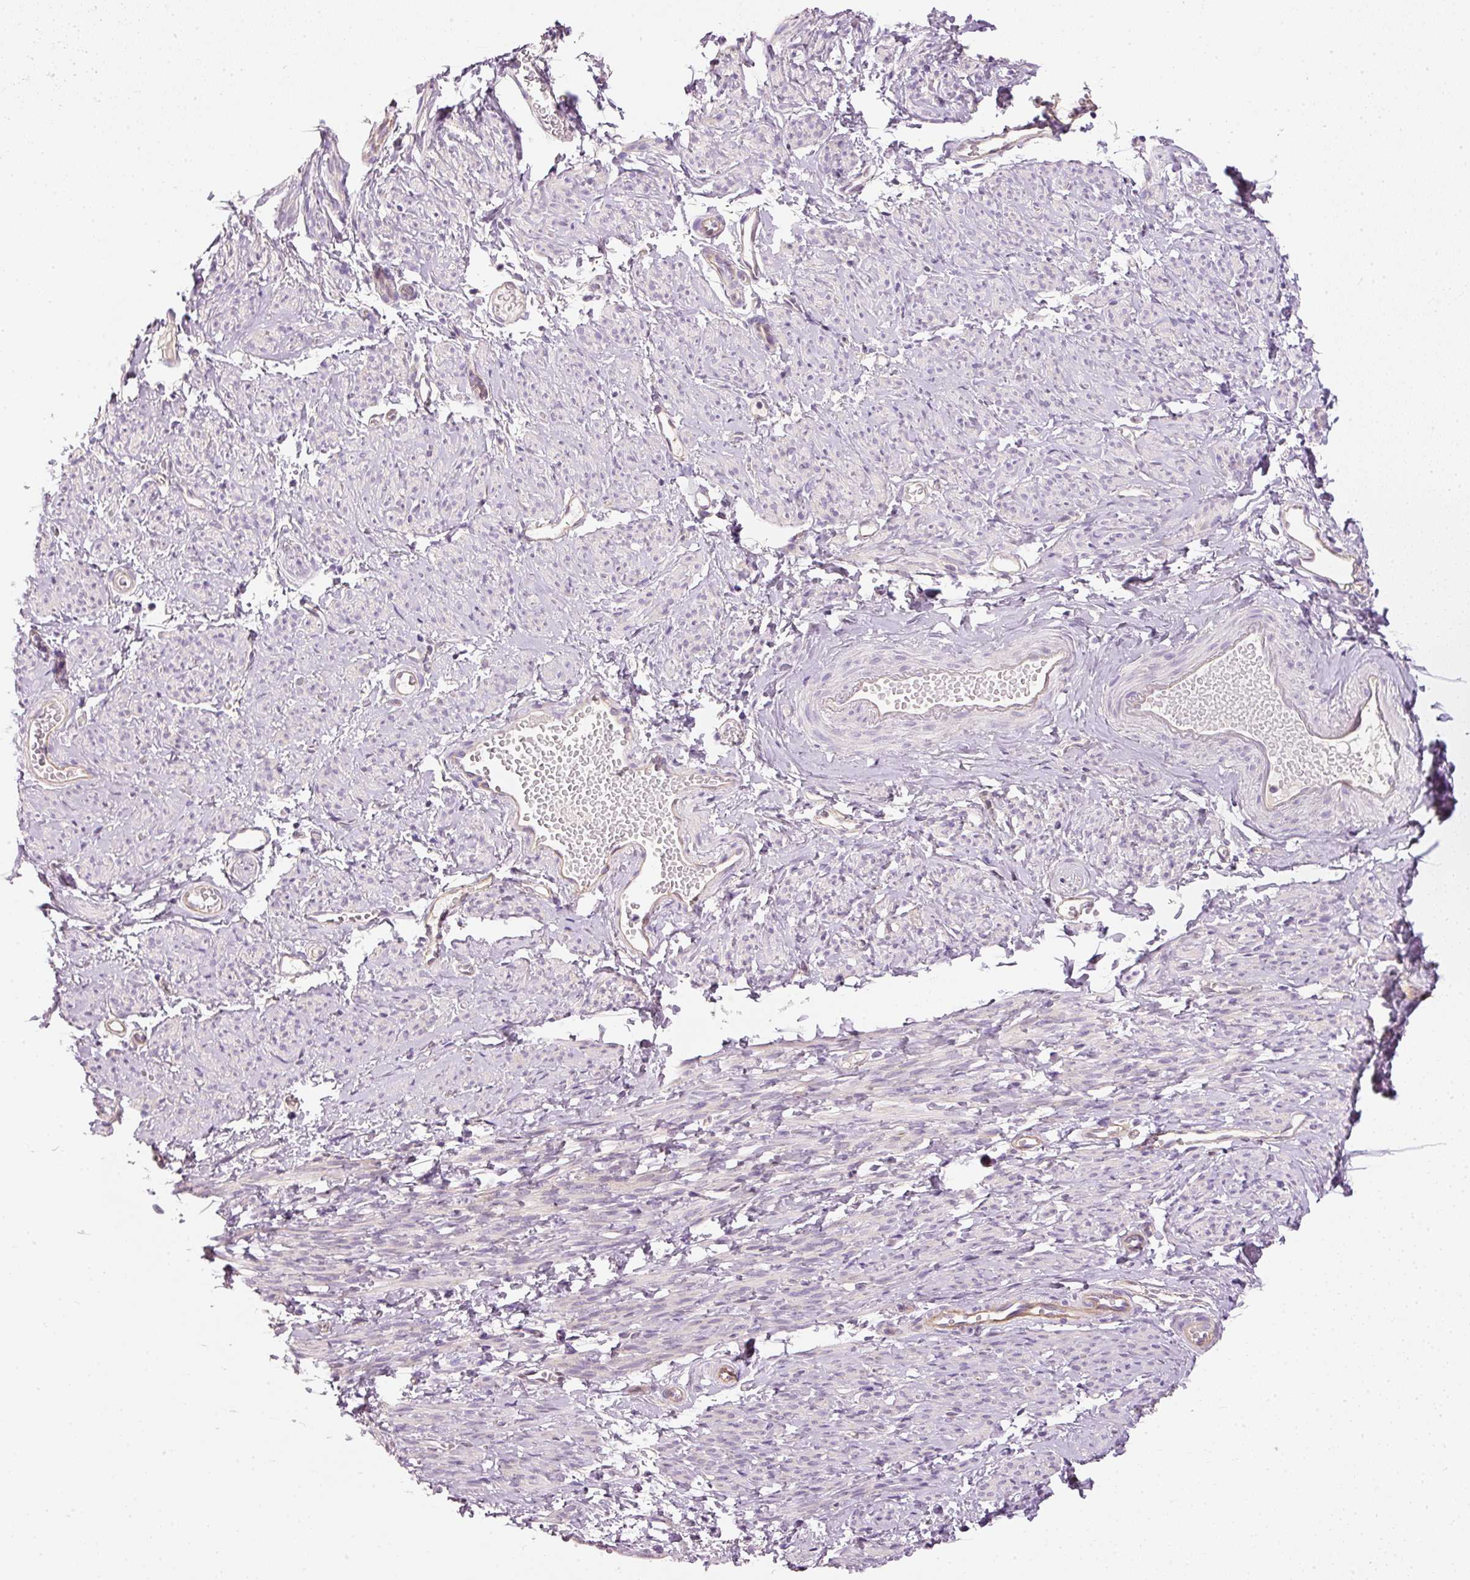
{"staining": {"intensity": "negative", "quantity": "none", "location": "none"}, "tissue": "smooth muscle", "cell_type": "Smooth muscle cells", "image_type": "normal", "snomed": [{"axis": "morphology", "description": "Normal tissue, NOS"}, {"axis": "topography", "description": "Smooth muscle"}], "caption": "This image is of benign smooth muscle stained with IHC to label a protein in brown with the nuclei are counter-stained blue. There is no positivity in smooth muscle cells. (DAB immunohistochemistry with hematoxylin counter stain).", "gene": "OSR2", "patient": {"sex": "female", "age": 65}}